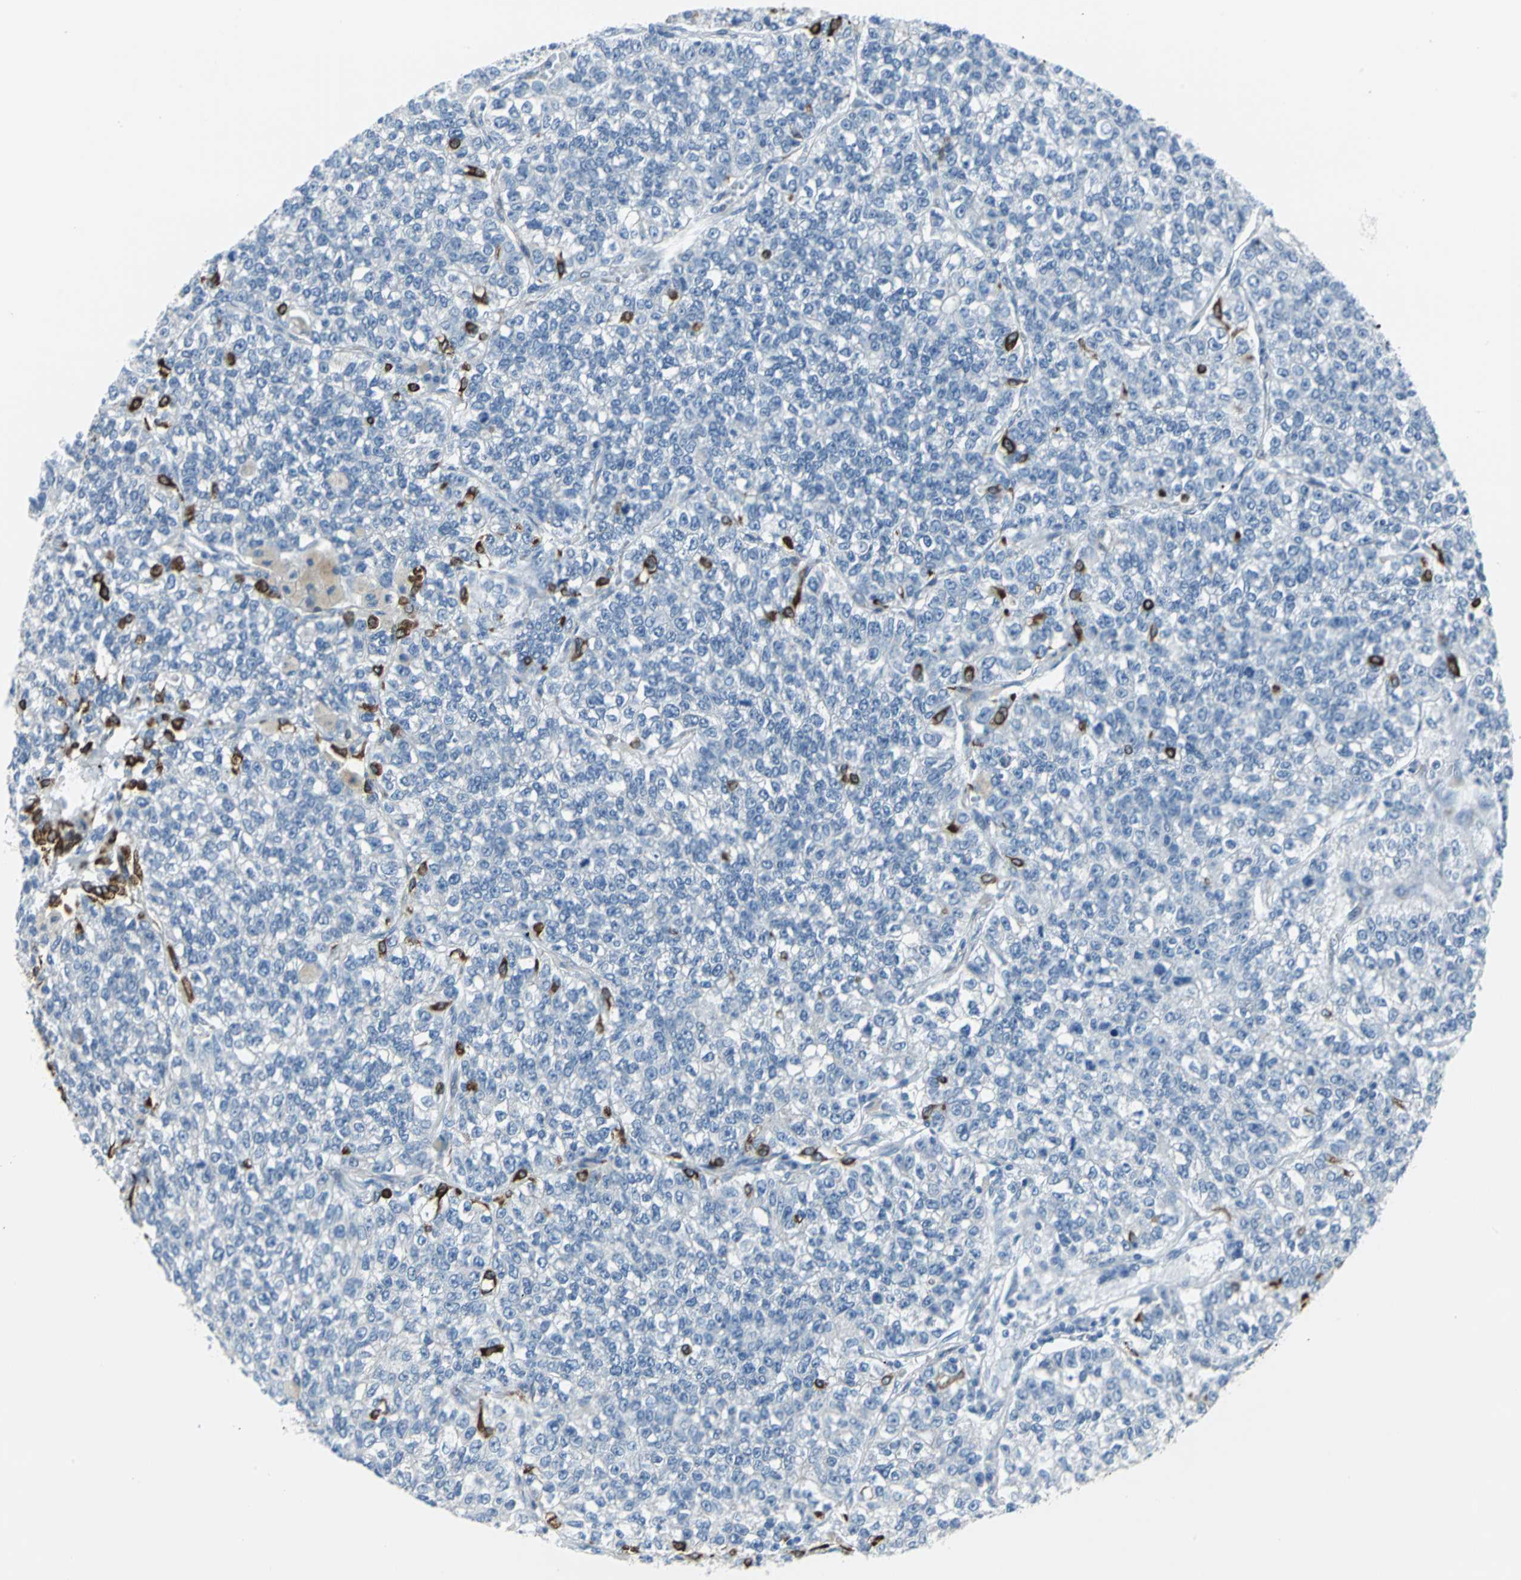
{"staining": {"intensity": "moderate", "quantity": "<25%", "location": "cytoplasmic/membranous"}, "tissue": "lung cancer", "cell_type": "Tumor cells", "image_type": "cancer", "snomed": [{"axis": "morphology", "description": "Adenocarcinoma, NOS"}, {"axis": "topography", "description": "Lung"}], "caption": "Protein expression analysis of human lung cancer (adenocarcinoma) reveals moderate cytoplasmic/membranous staining in about <25% of tumor cells.", "gene": "CYB5A", "patient": {"sex": "male", "age": 49}}